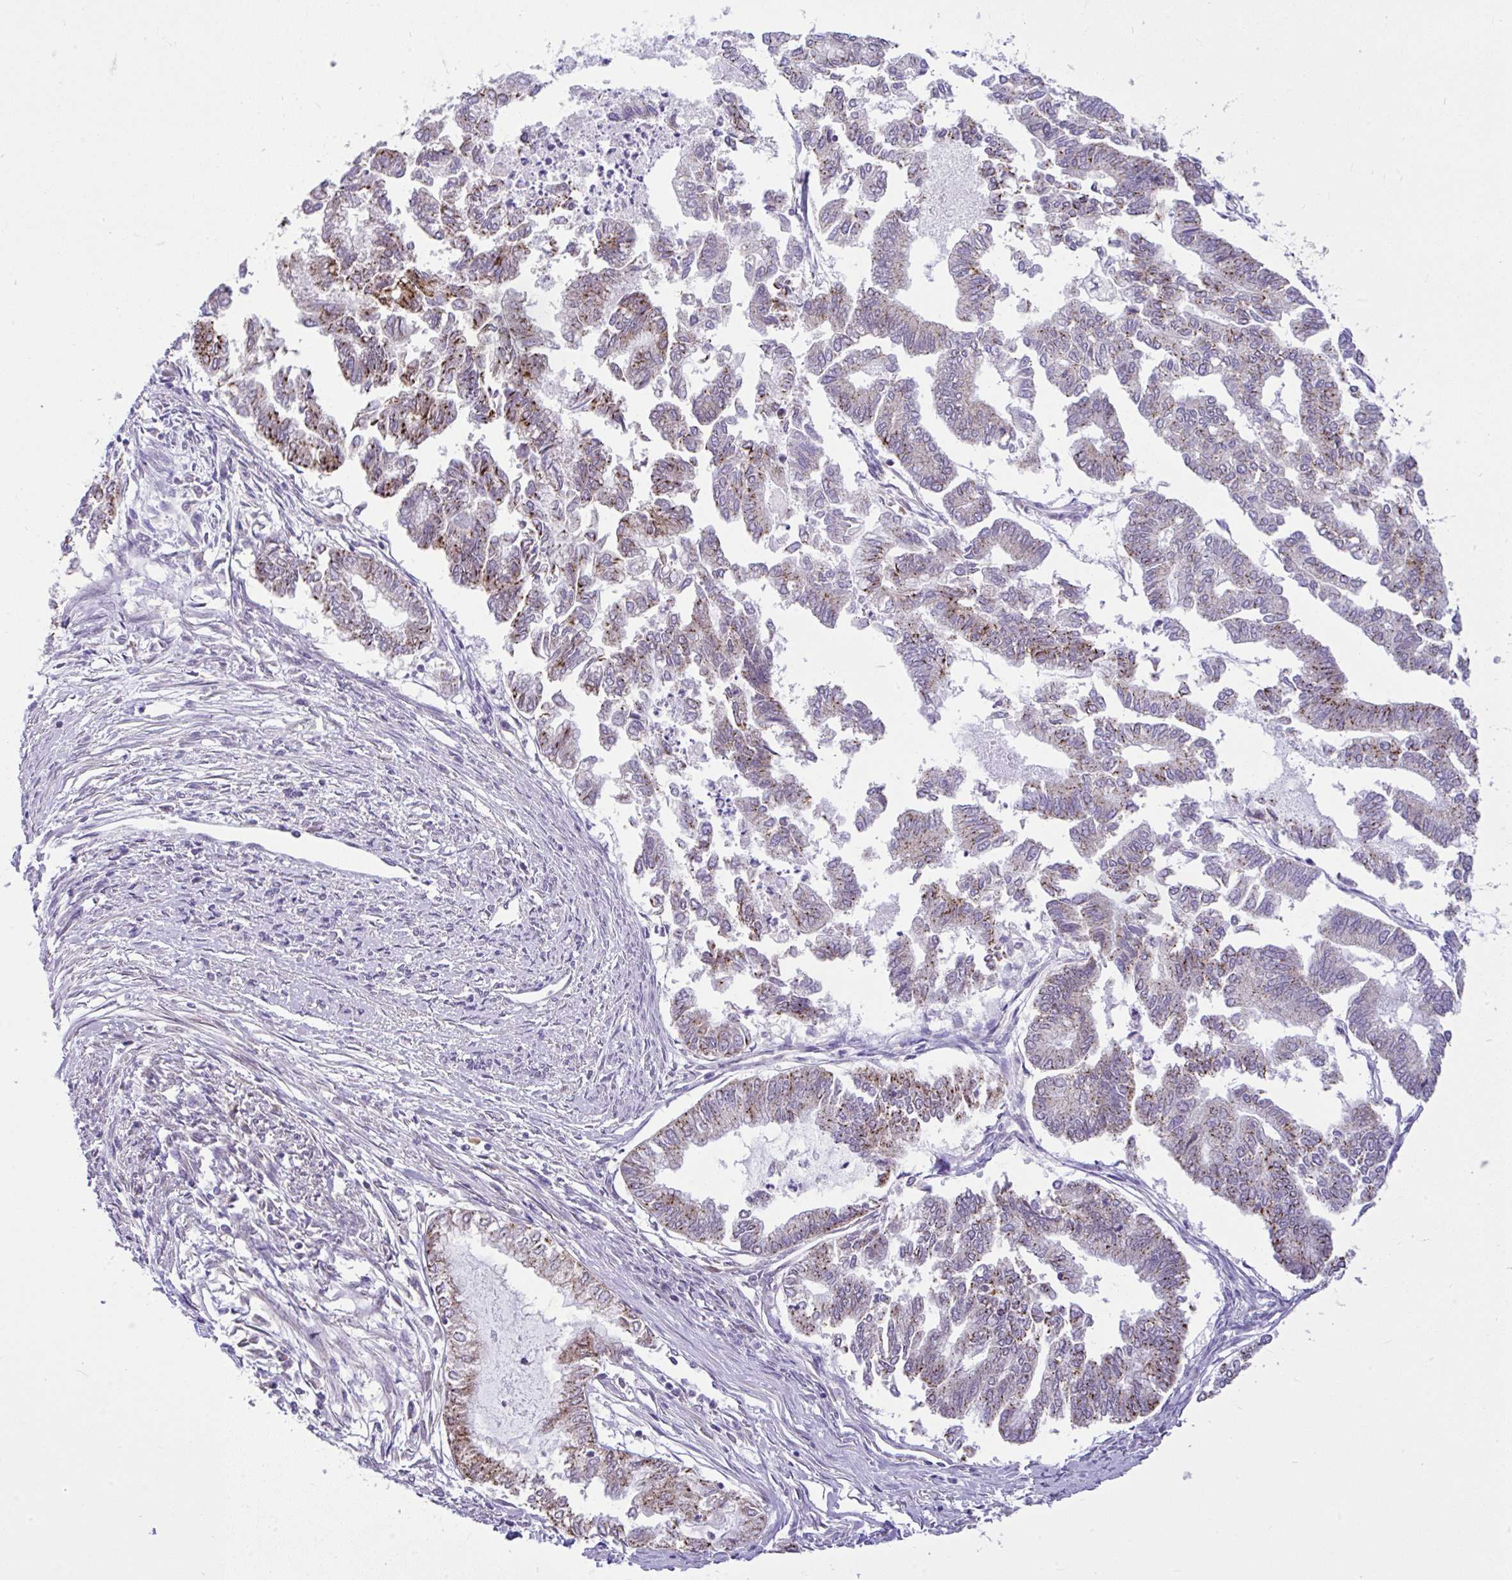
{"staining": {"intensity": "strong", "quantity": "25%-75%", "location": "cytoplasmic/membranous"}, "tissue": "endometrial cancer", "cell_type": "Tumor cells", "image_type": "cancer", "snomed": [{"axis": "morphology", "description": "Adenocarcinoma, NOS"}, {"axis": "topography", "description": "Endometrium"}], "caption": "Tumor cells exhibit strong cytoplasmic/membranous positivity in about 25%-75% of cells in adenocarcinoma (endometrial).", "gene": "PYCR2", "patient": {"sex": "female", "age": 79}}